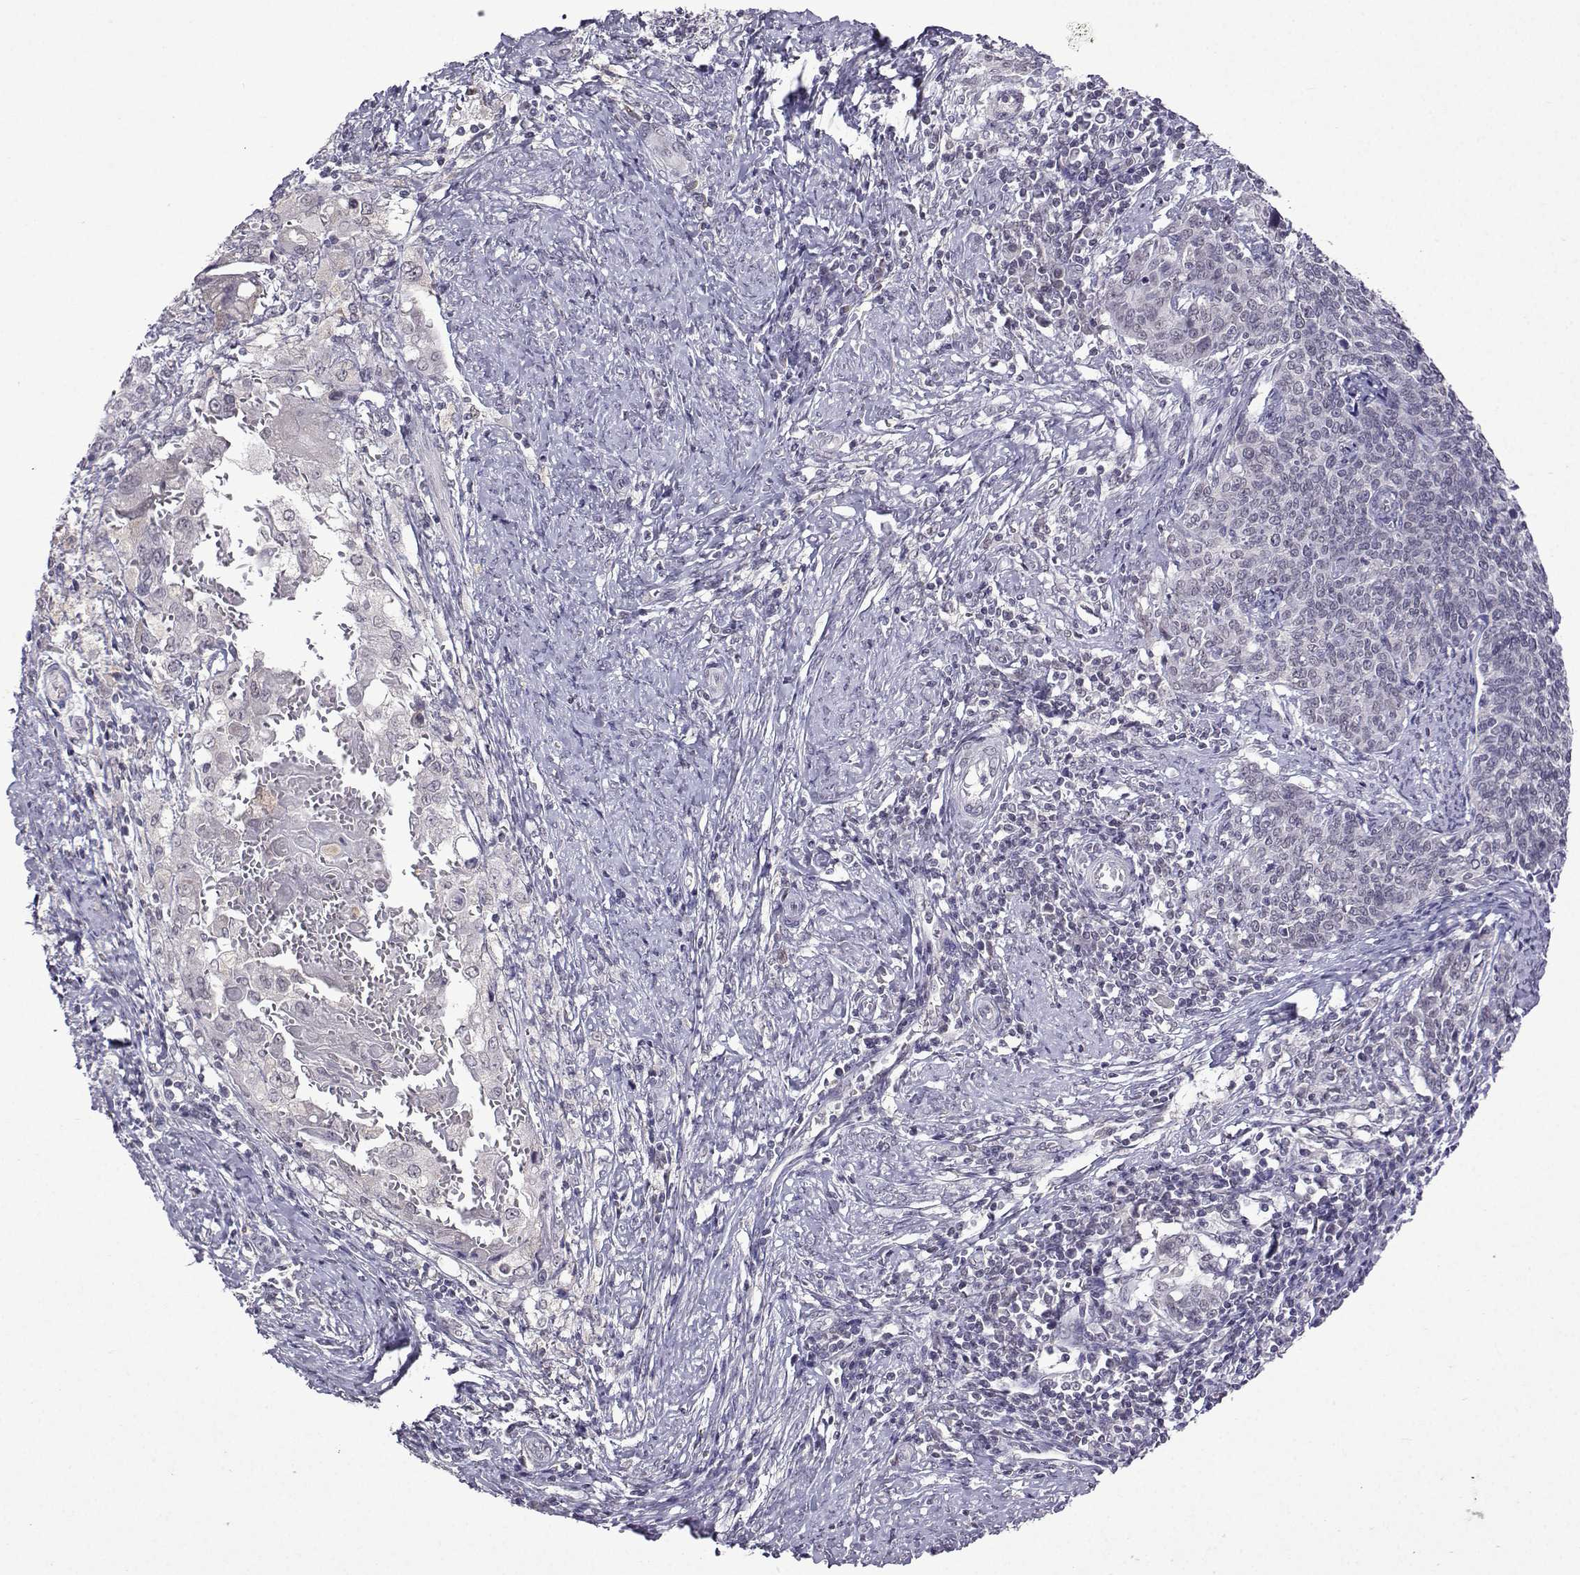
{"staining": {"intensity": "negative", "quantity": "none", "location": "none"}, "tissue": "cervical cancer", "cell_type": "Tumor cells", "image_type": "cancer", "snomed": [{"axis": "morphology", "description": "Squamous cell carcinoma, NOS"}, {"axis": "topography", "description": "Cervix"}], "caption": "A high-resolution image shows IHC staining of cervical squamous cell carcinoma, which displays no significant staining in tumor cells.", "gene": "CCL28", "patient": {"sex": "female", "age": 39}}